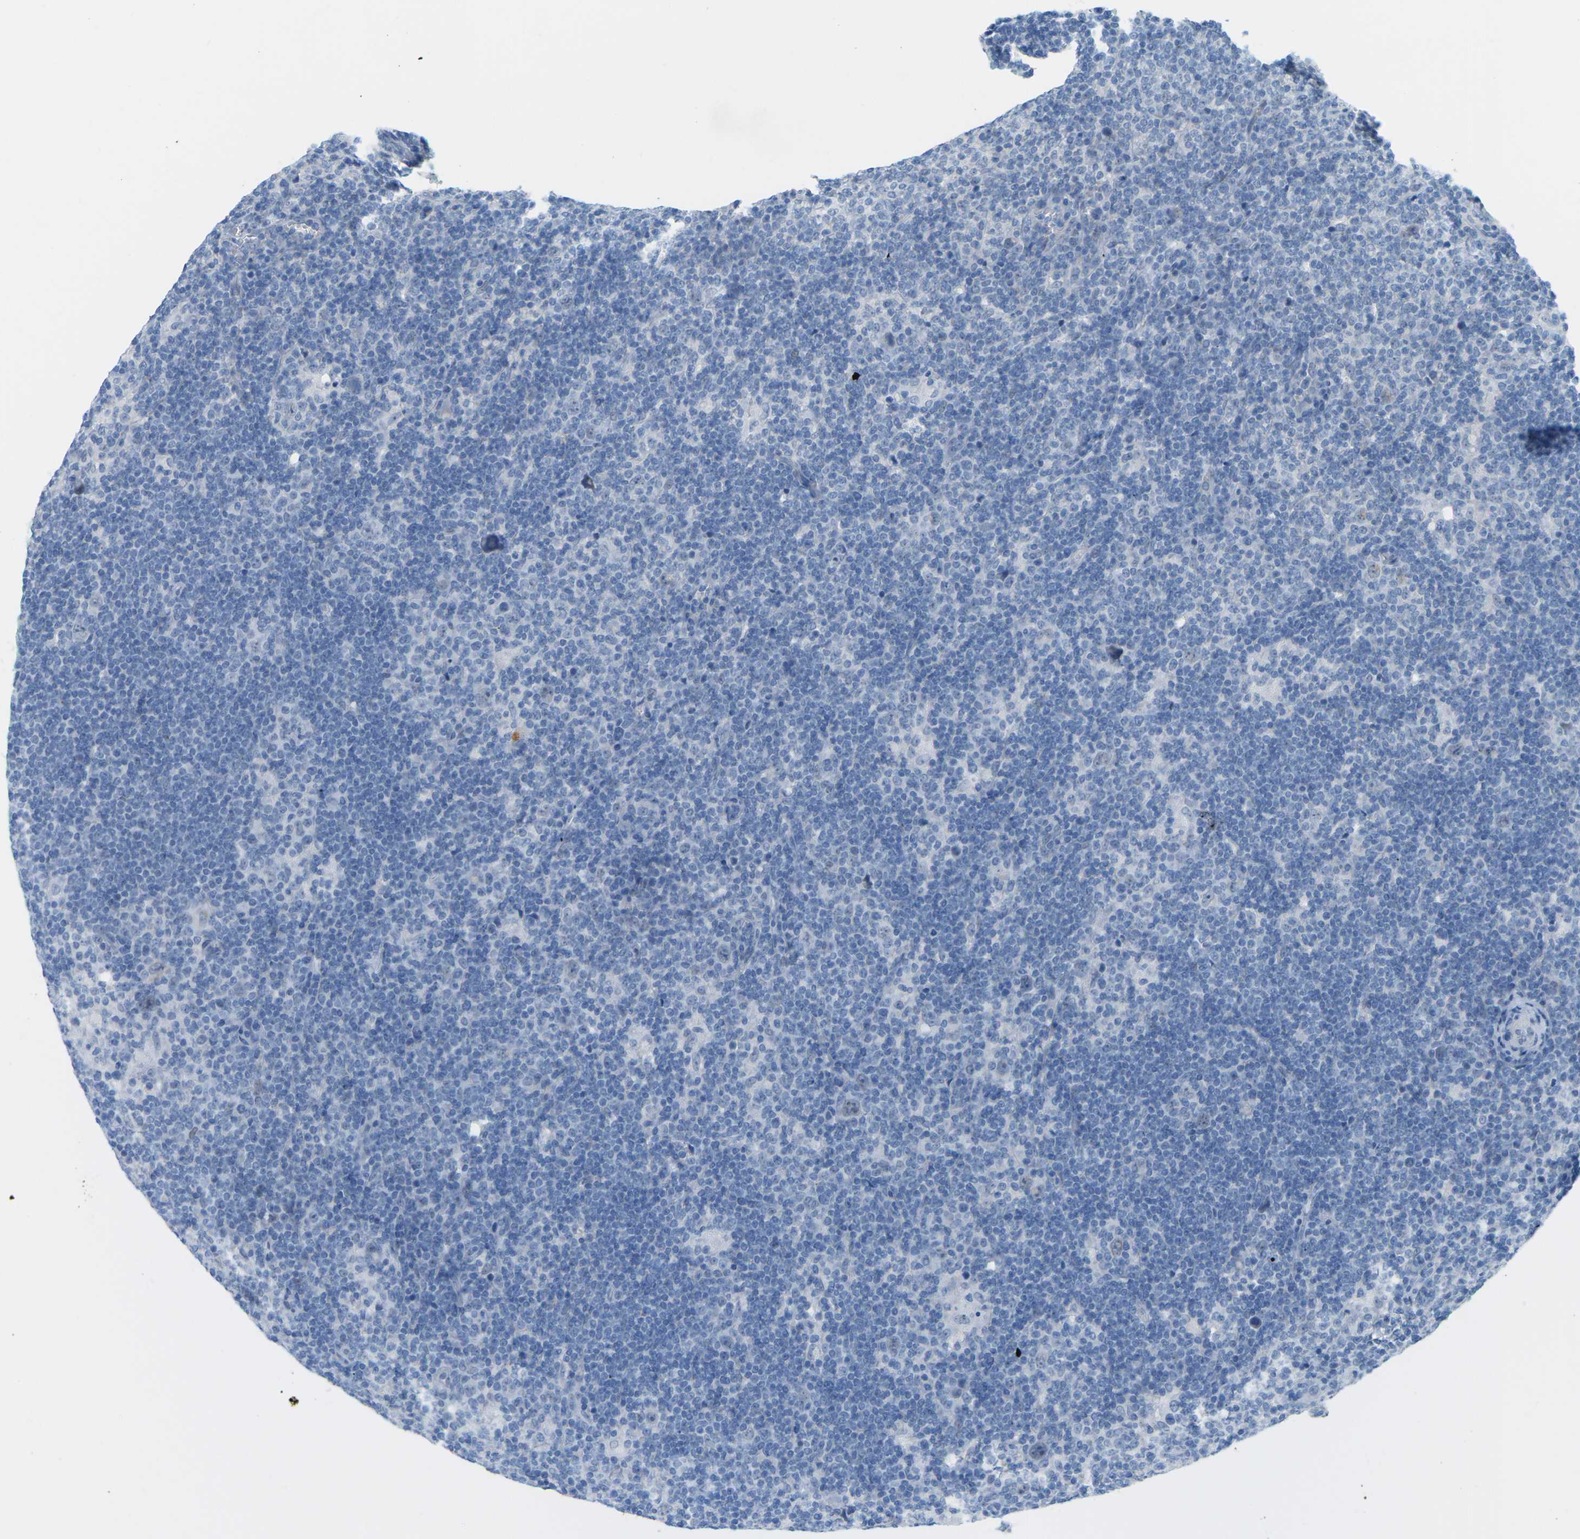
{"staining": {"intensity": "negative", "quantity": "none", "location": "none"}, "tissue": "lymphoma", "cell_type": "Tumor cells", "image_type": "cancer", "snomed": [{"axis": "morphology", "description": "Hodgkin's disease, NOS"}, {"axis": "topography", "description": "Lymph node"}], "caption": "Lymphoma was stained to show a protein in brown. There is no significant expression in tumor cells. The staining was performed using DAB (3,3'-diaminobenzidine) to visualize the protein expression in brown, while the nuclei were stained in blue with hematoxylin (Magnification: 20x).", "gene": "HLTF", "patient": {"sex": "female", "age": 57}}